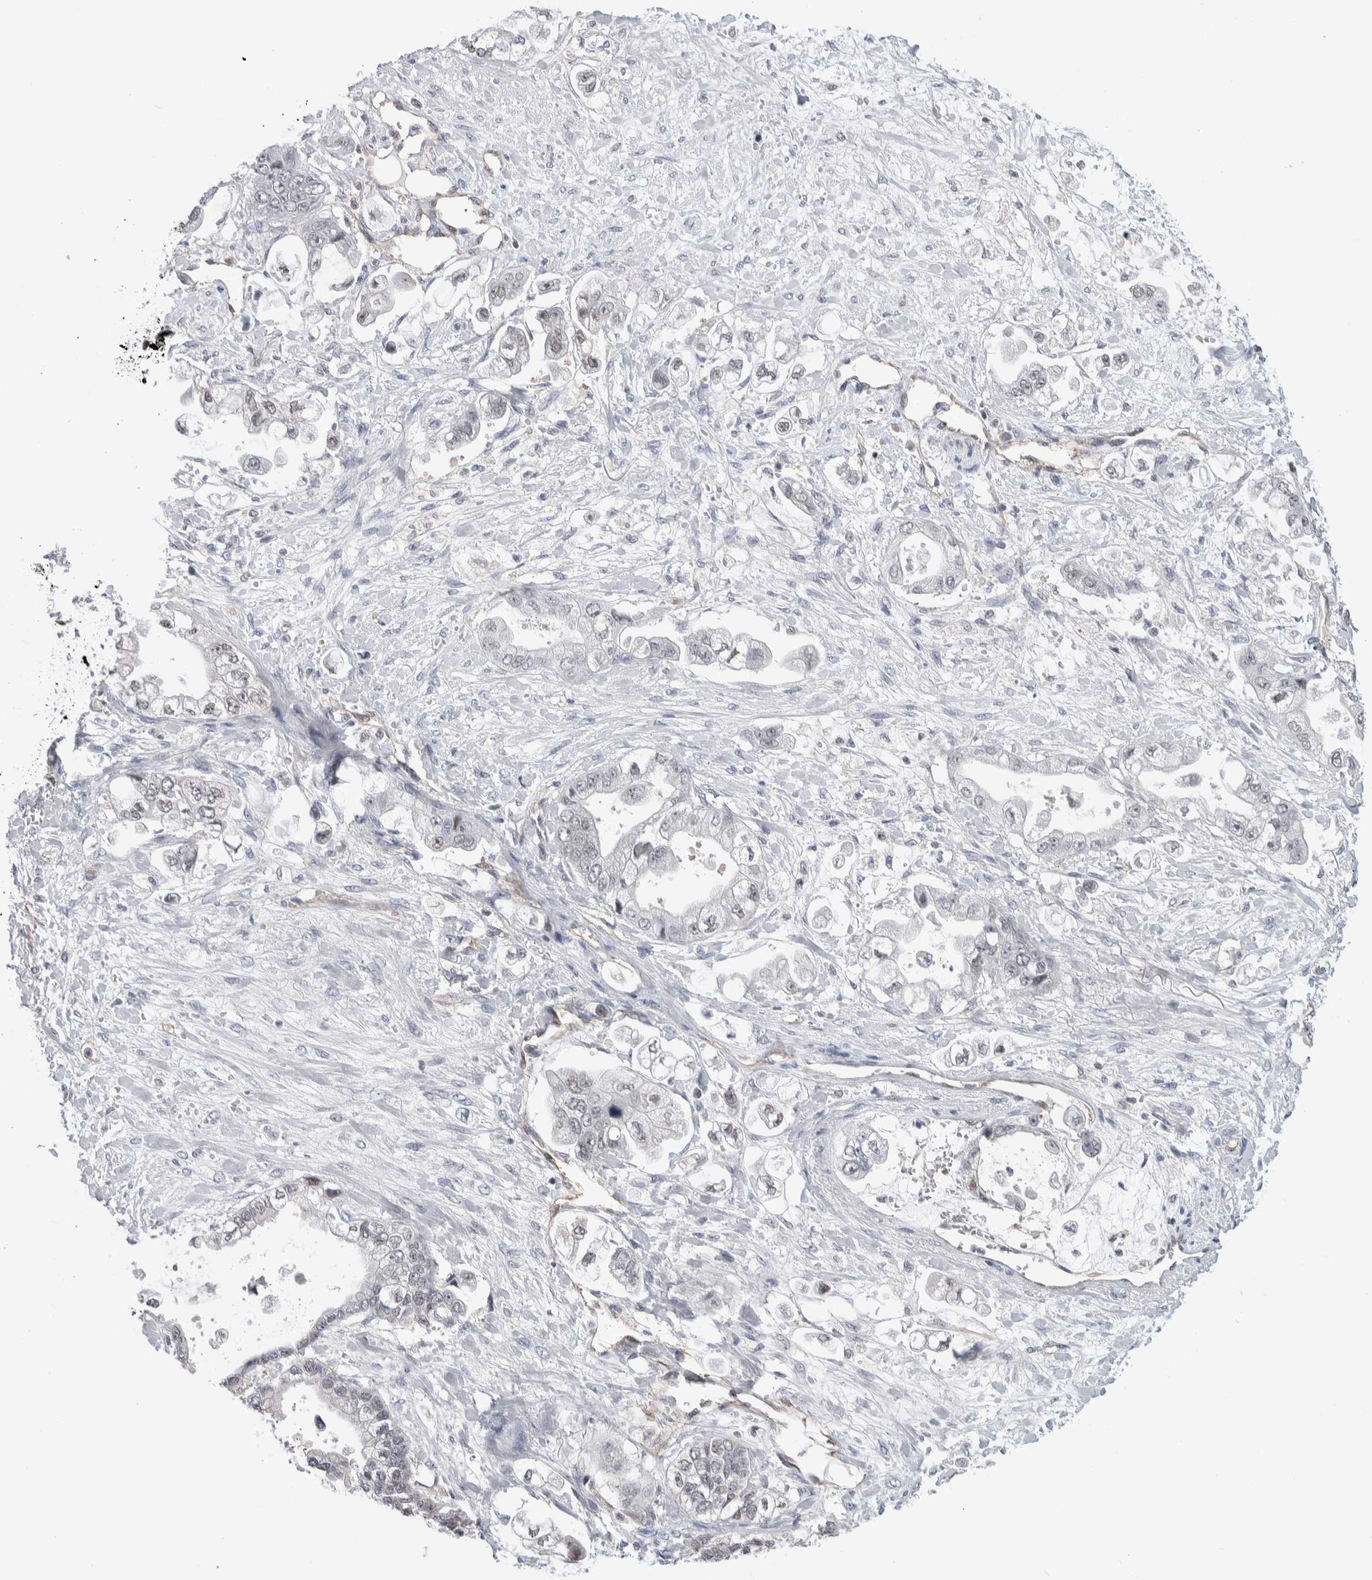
{"staining": {"intensity": "negative", "quantity": "none", "location": "none"}, "tissue": "stomach cancer", "cell_type": "Tumor cells", "image_type": "cancer", "snomed": [{"axis": "morphology", "description": "Adenocarcinoma, NOS"}, {"axis": "topography", "description": "Stomach"}], "caption": "Immunohistochemistry image of human stomach adenocarcinoma stained for a protein (brown), which reveals no positivity in tumor cells.", "gene": "ZBTB49", "patient": {"sex": "male", "age": 62}}